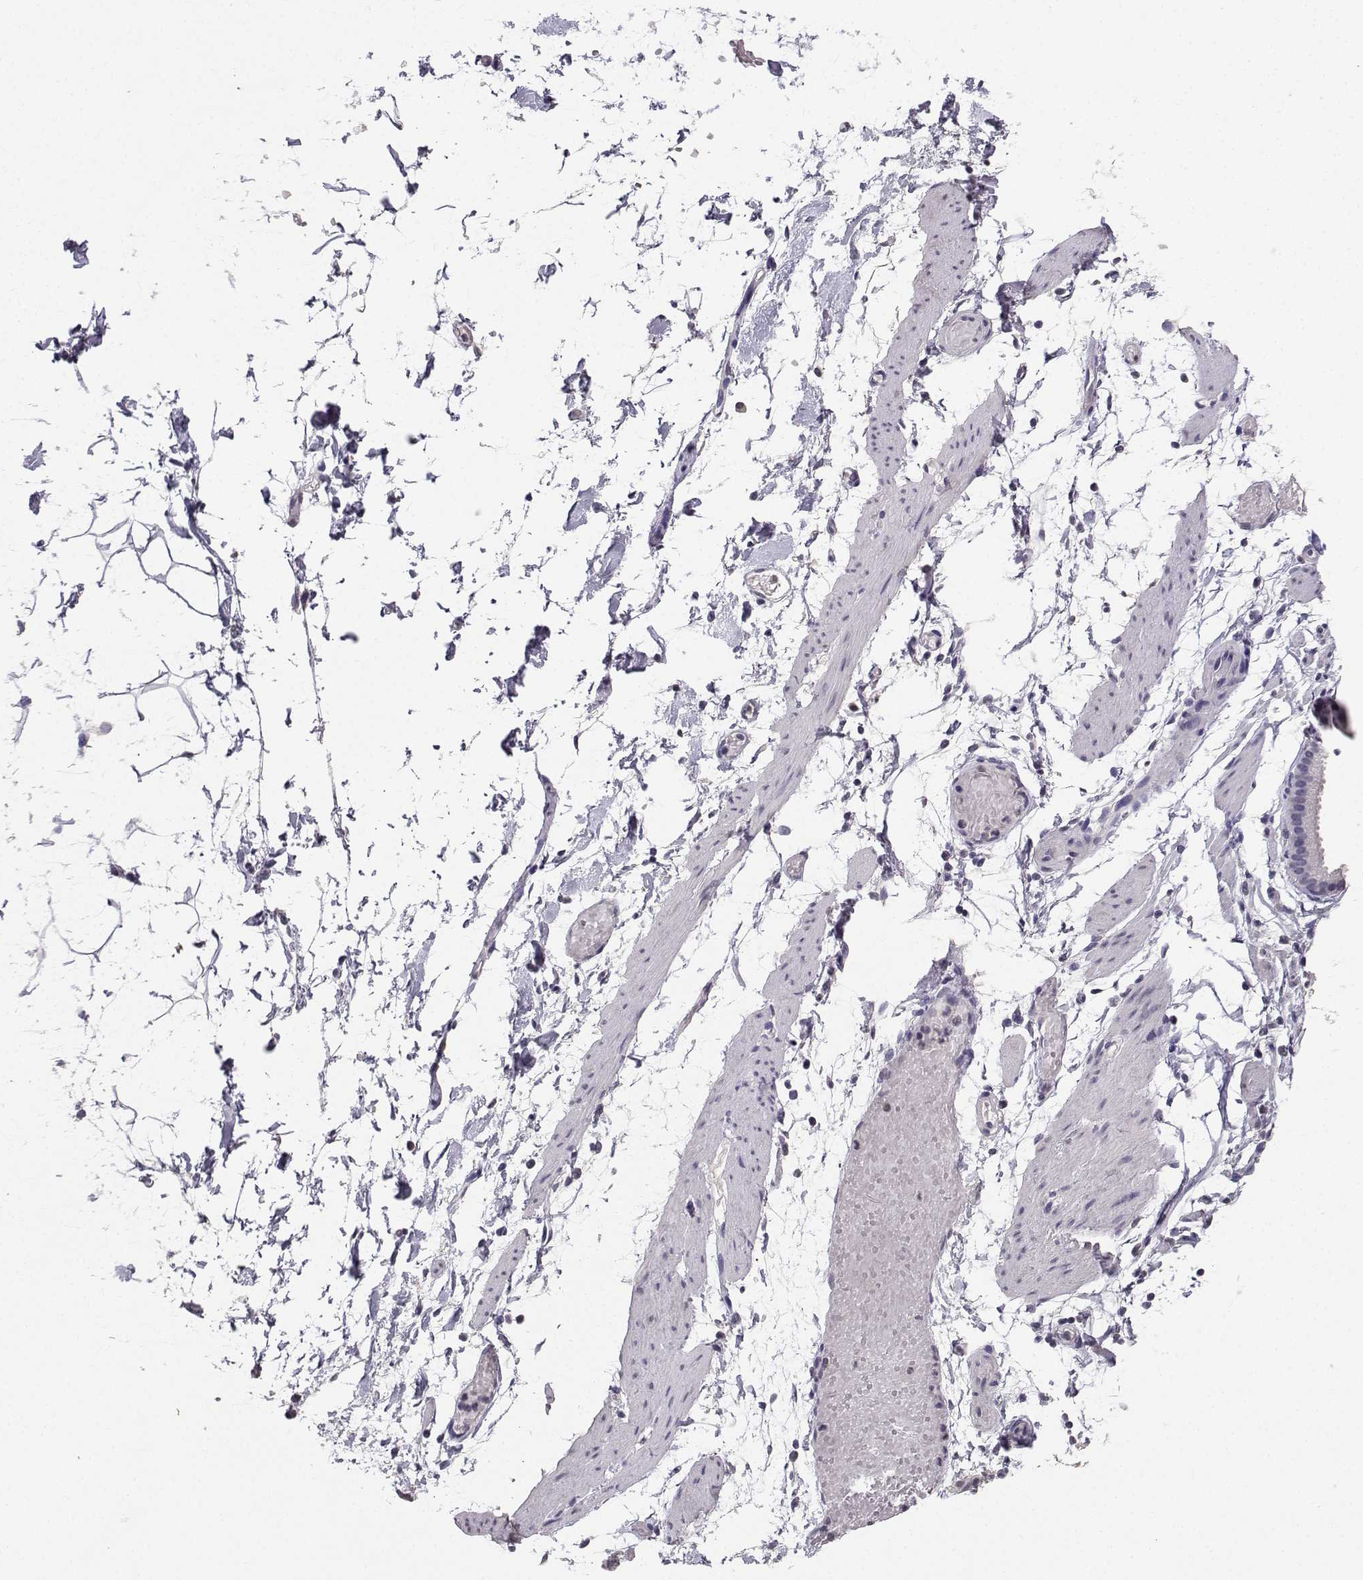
{"staining": {"intensity": "negative", "quantity": "none", "location": "none"}, "tissue": "adipose tissue", "cell_type": "Adipocytes", "image_type": "normal", "snomed": [{"axis": "morphology", "description": "Normal tissue, NOS"}, {"axis": "topography", "description": "Gallbladder"}, {"axis": "topography", "description": "Peripheral nerve tissue"}], "caption": "A photomicrograph of adipose tissue stained for a protein demonstrates no brown staining in adipocytes. (IHC, brightfield microscopy, high magnification).", "gene": "SPAG11A", "patient": {"sex": "female", "age": 45}}